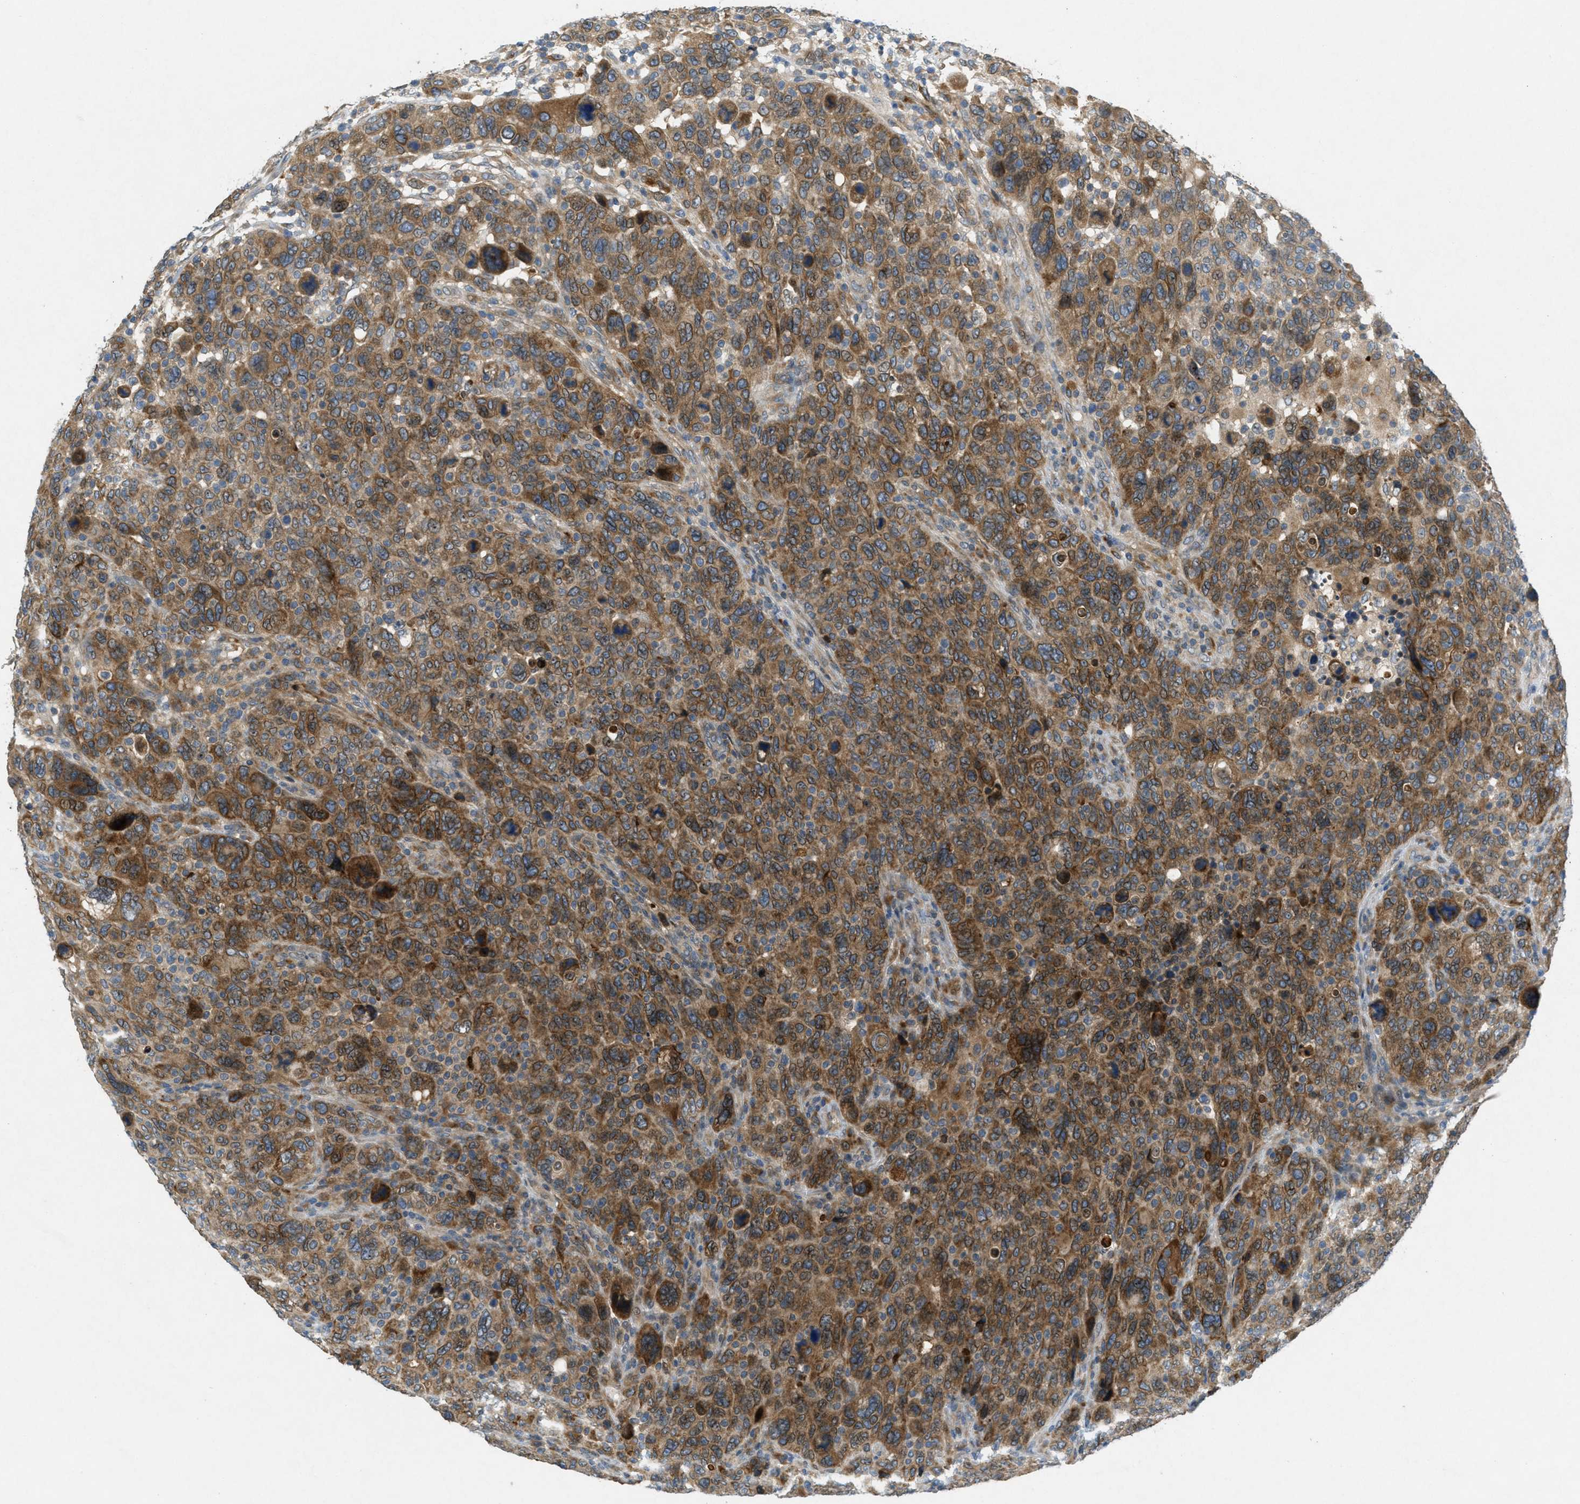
{"staining": {"intensity": "strong", "quantity": ">75%", "location": "cytoplasmic/membranous"}, "tissue": "breast cancer", "cell_type": "Tumor cells", "image_type": "cancer", "snomed": [{"axis": "morphology", "description": "Duct carcinoma"}, {"axis": "topography", "description": "Breast"}], "caption": "Immunohistochemical staining of human breast cancer (invasive ductal carcinoma) demonstrates high levels of strong cytoplasmic/membranous positivity in approximately >75% of tumor cells.", "gene": "SIGMAR1", "patient": {"sex": "female", "age": 37}}